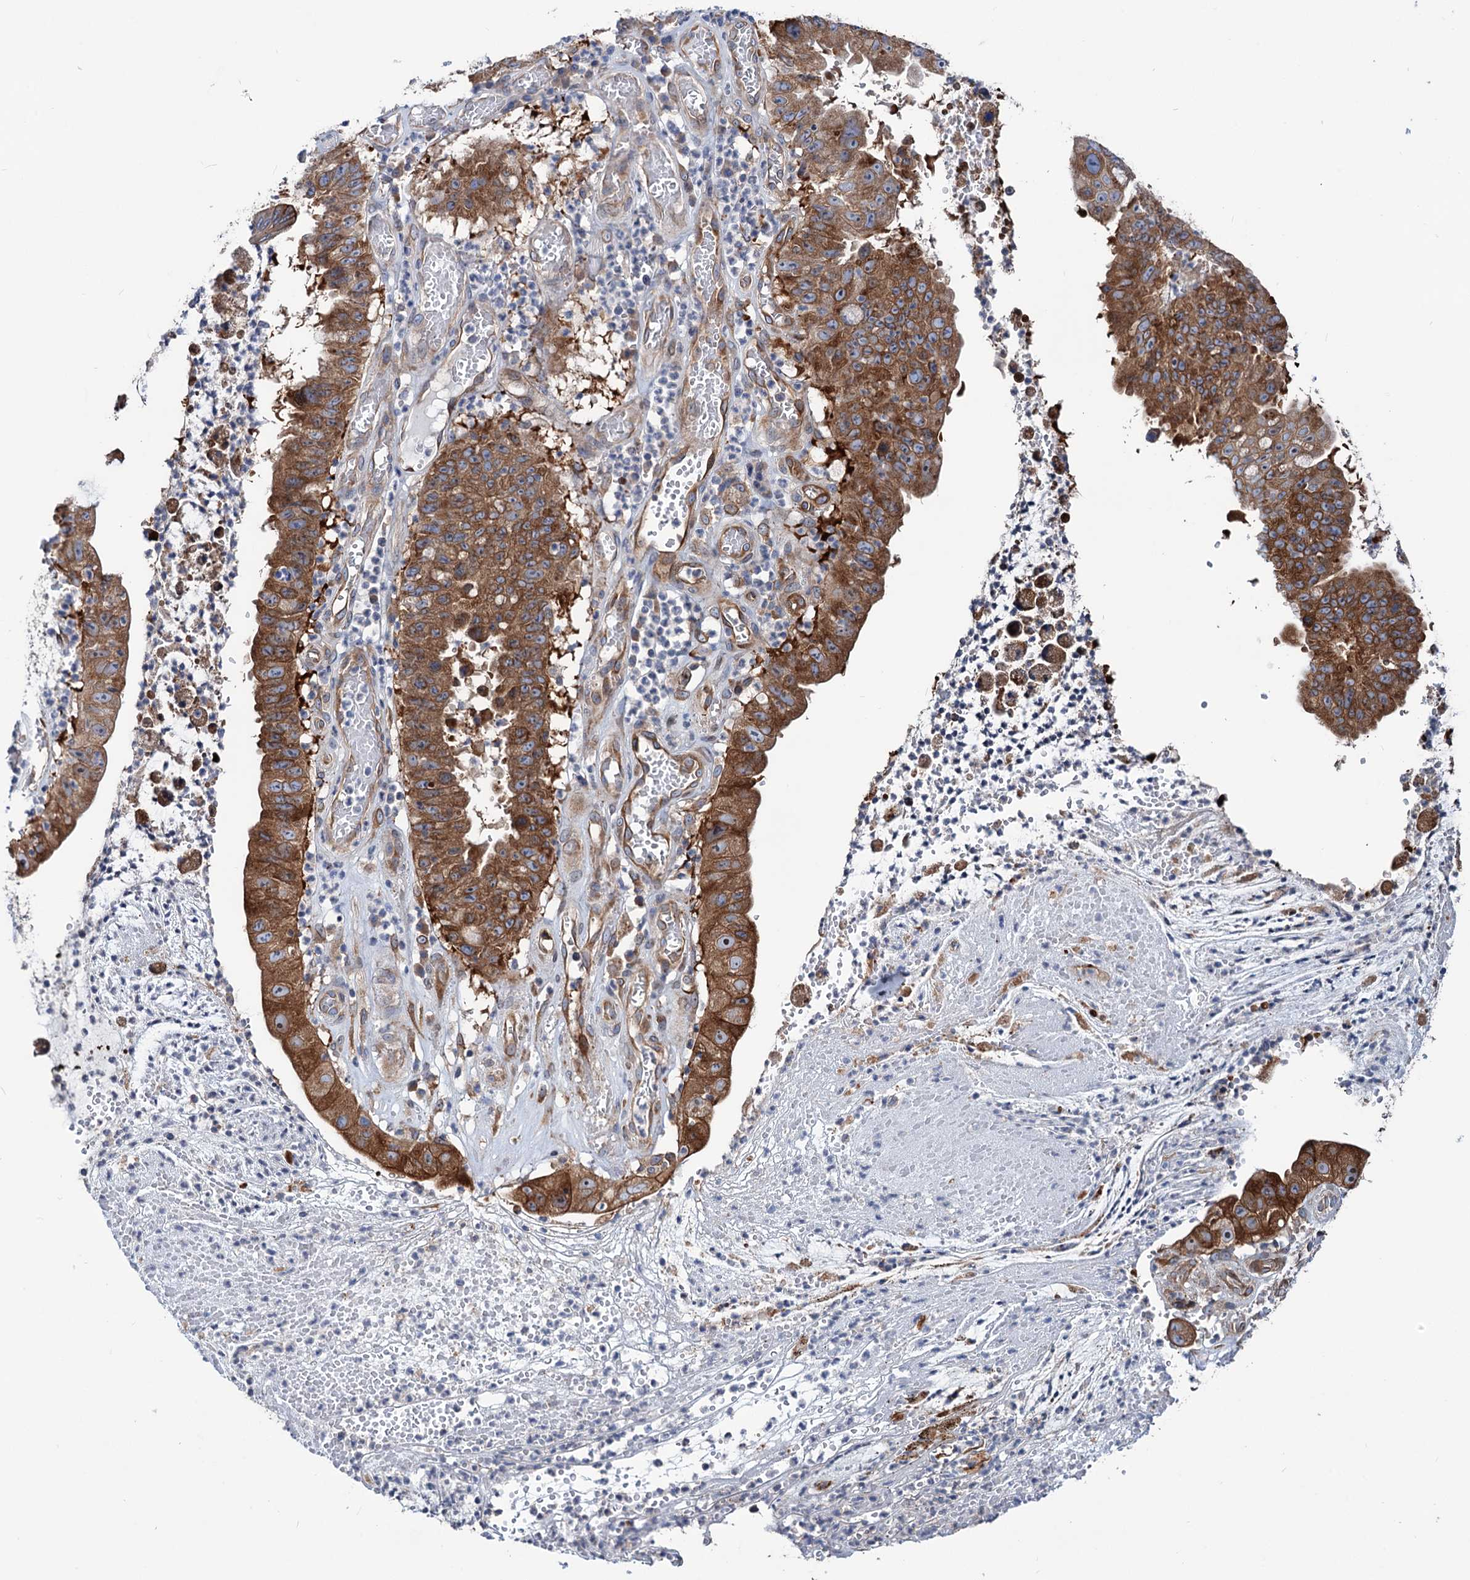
{"staining": {"intensity": "strong", "quantity": ">75%", "location": "cytoplasmic/membranous"}, "tissue": "stomach cancer", "cell_type": "Tumor cells", "image_type": "cancer", "snomed": [{"axis": "morphology", "description": "Adenocarcinoma, NOS"}, {"axis": "topography", "description": "Stomach"}], "caption": "Protein staining of adenocarcinoma (stomach) tissue shows strong cytoplasmic/membranous staining in approximately >75% of tumor cells.", "gene": "PTDSS2", "patient": {"sex": "male", "age": 59}}